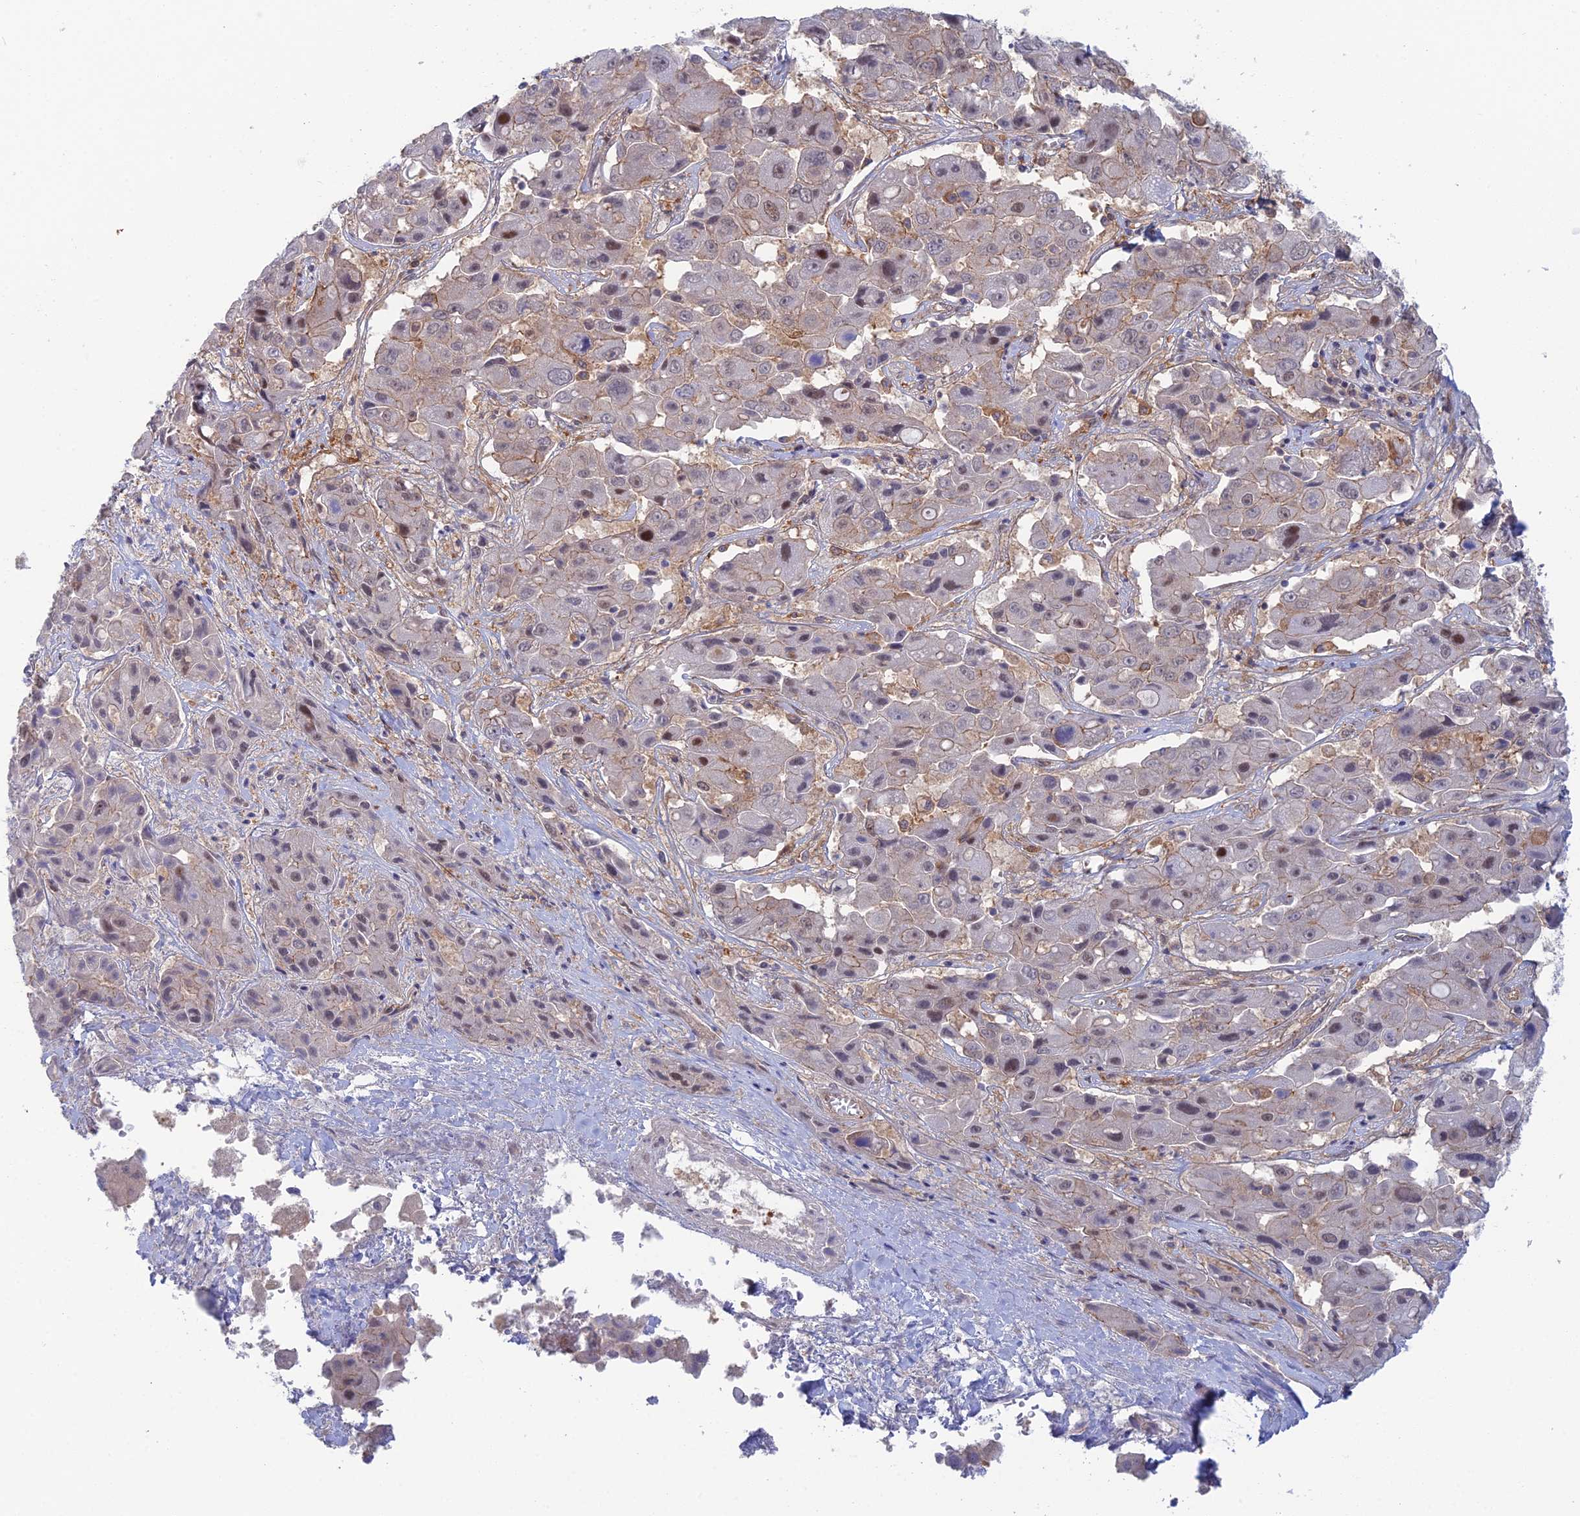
{"staining": {"intensity": "weak", "quantity": "25%-75%", "location": "cytoplasmic/membranous"}, "tissue": "liver cancer", "cell_type": "Tumor cells", "image_type": "cancer", "snomed": [{"axis": "morphology", "description": "Cholangiocarcinoma"}, {"axis": "topography", "description": "Liver"}], "caption": "Approximately 25%-75% of tumor cells in human liver cholangiocarcinoma exhibit weak cytoplasmic/membranous protein staining as visualized by brown immunohistochemical staining.", "gene": "ABHD1", "patient": {"sex": "male", "age": 67}}